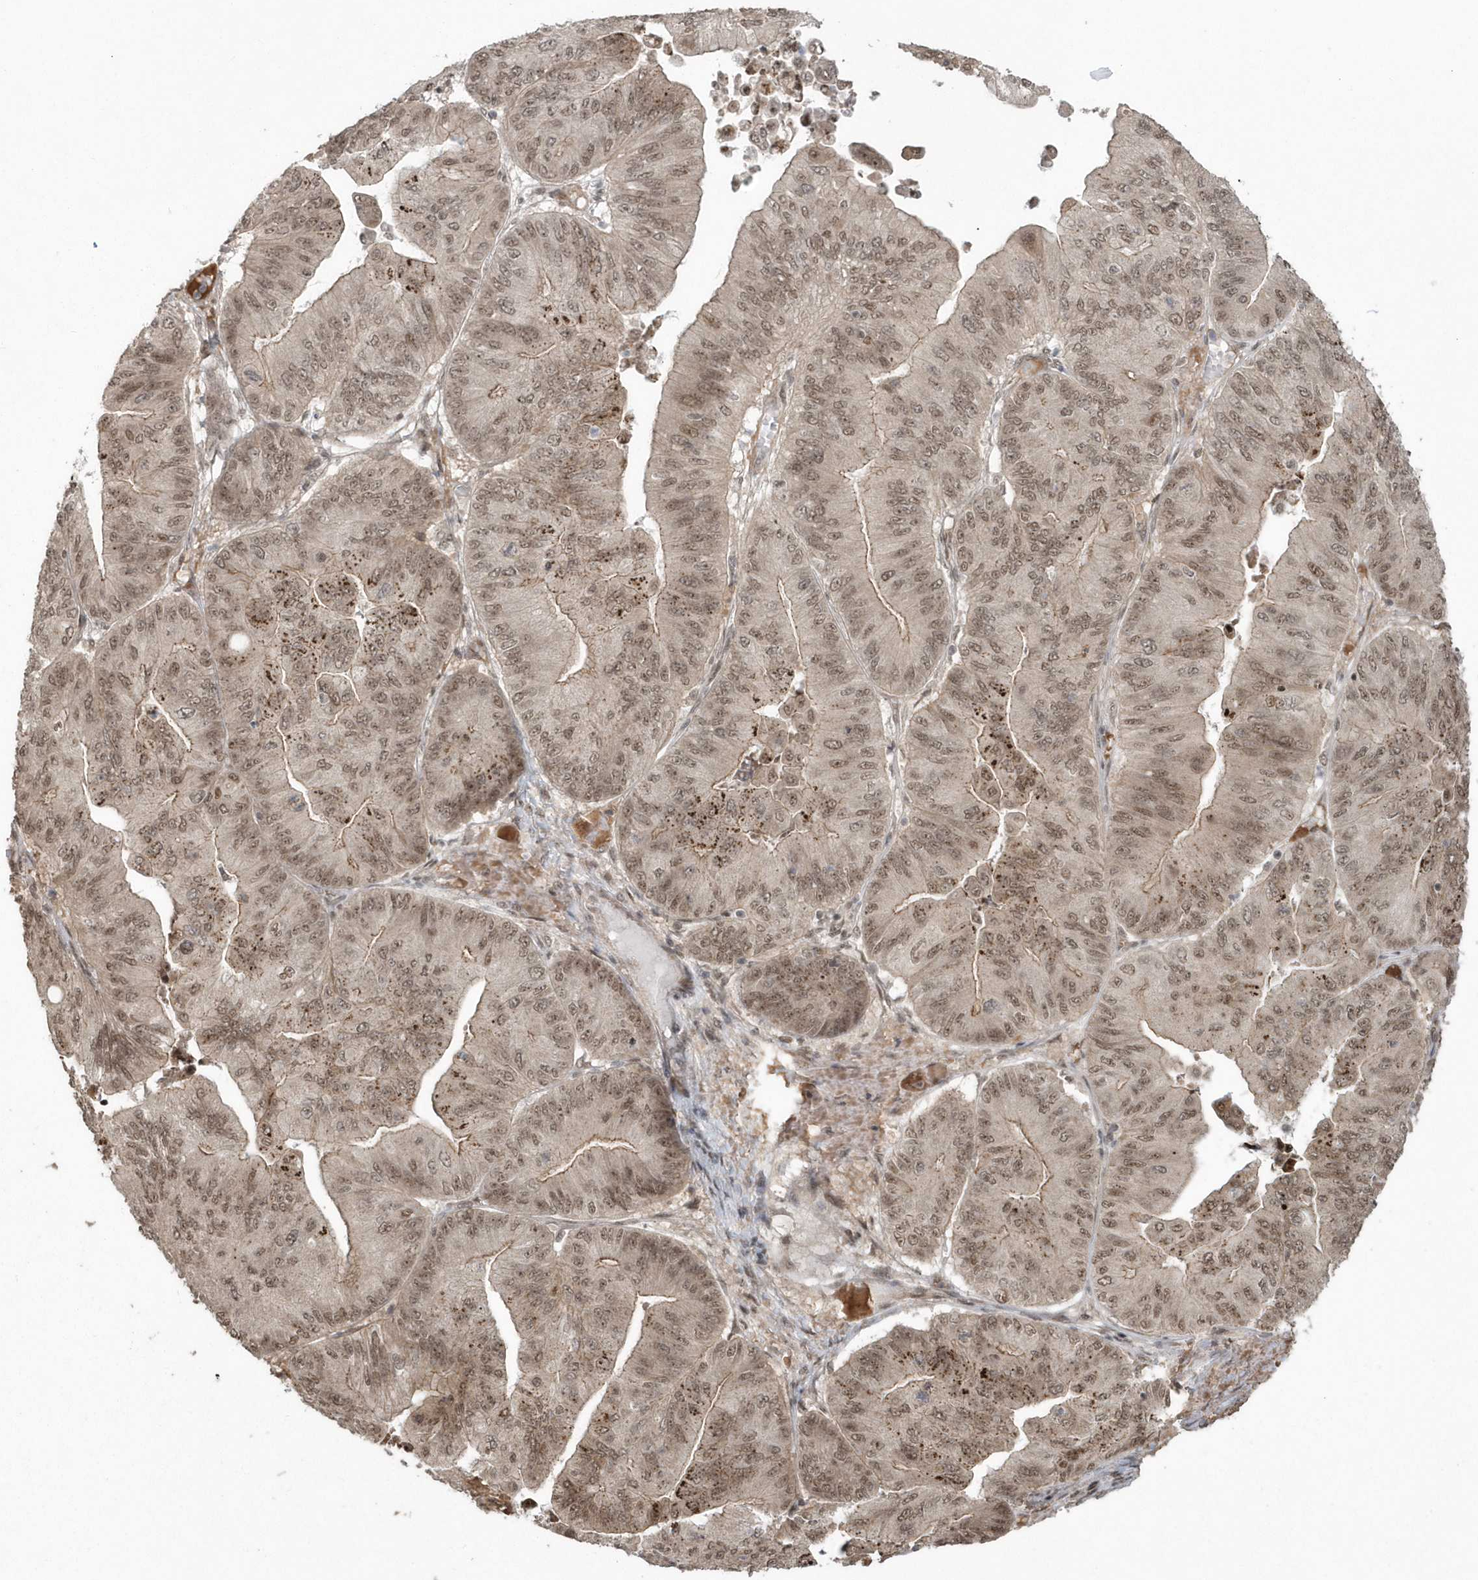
{"staining": {"intensity": "moderate", "quantity": ">75%", "location": "cytoplasmic/membranous,nuclear"}, "tissue": "ovarian cancer", "cell_type": "Tumor cells", "image_type": "cancer", "snomed": [{"axis": "morphology", "description": "Cystadenocarcinoma, mucinous, NOS"}, {"axis": "topography", "description": "Ovary"}], "caption": "Ovarian cancer was stained to show a protein in brown. There is medium levels of moderate cytoplasmic/membranous and nuclear positivity in about >75% of tumor cells.", "gene": "EPB41L4A", "patient": {"sex": "female", "age": 61}}